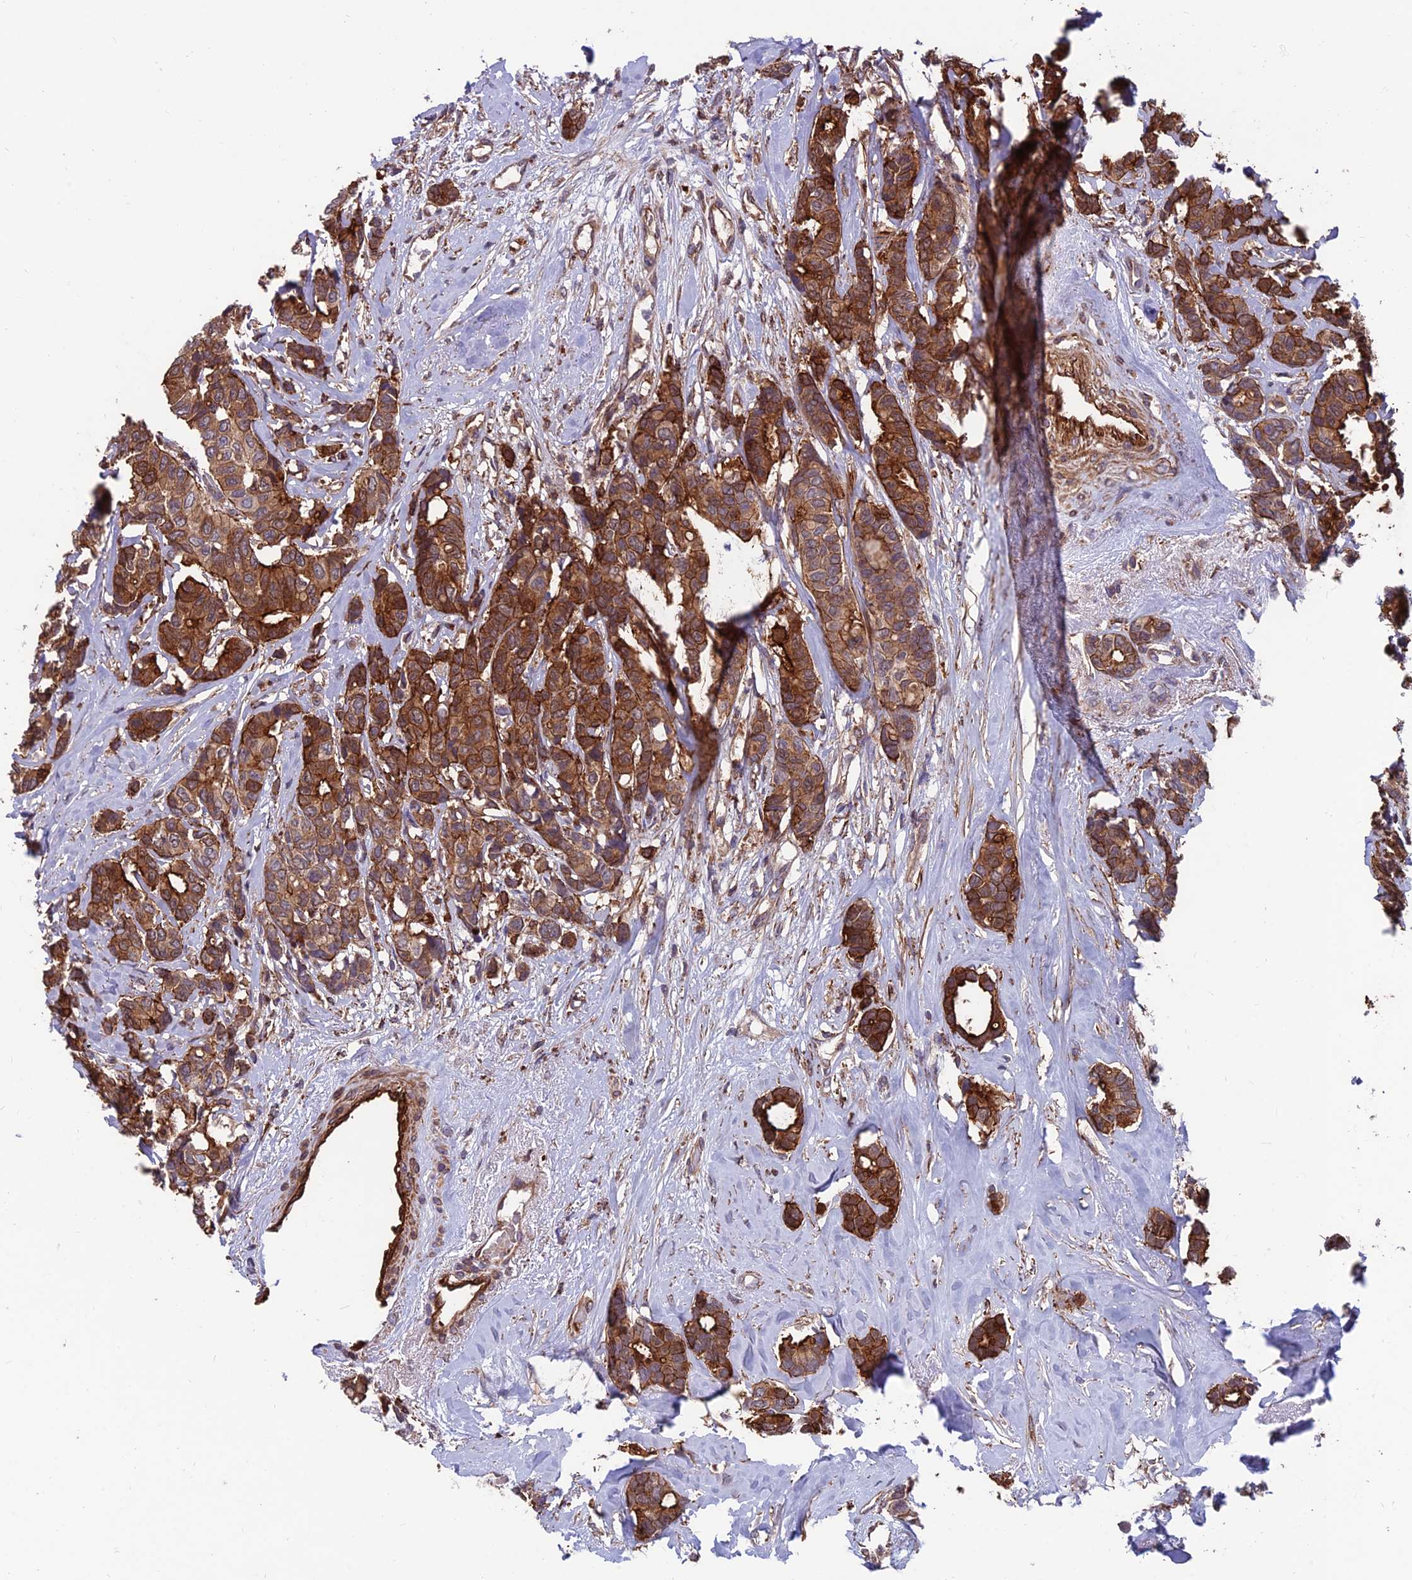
{"staining": {"intensity": "strong", "quantity": ">75%", "location": "cytoplasmic/membranous"}, "tissue": "breast cancer", "cell_type": "Tumor cells", "image_type": "cancer", "snomed": [{"axis": "morphology", "description": "Duct carcinoma"}, {"axis": "topography", "description": "Breast"}], "caption": "Protein expression analysis of human intraductal carcinoma (breast) reveals strong cytoplasmic/membranous expression in about >75% of tumor cells.", "gene": "RTN4RL1", "patient": {"sex": "female", "age": 87}}